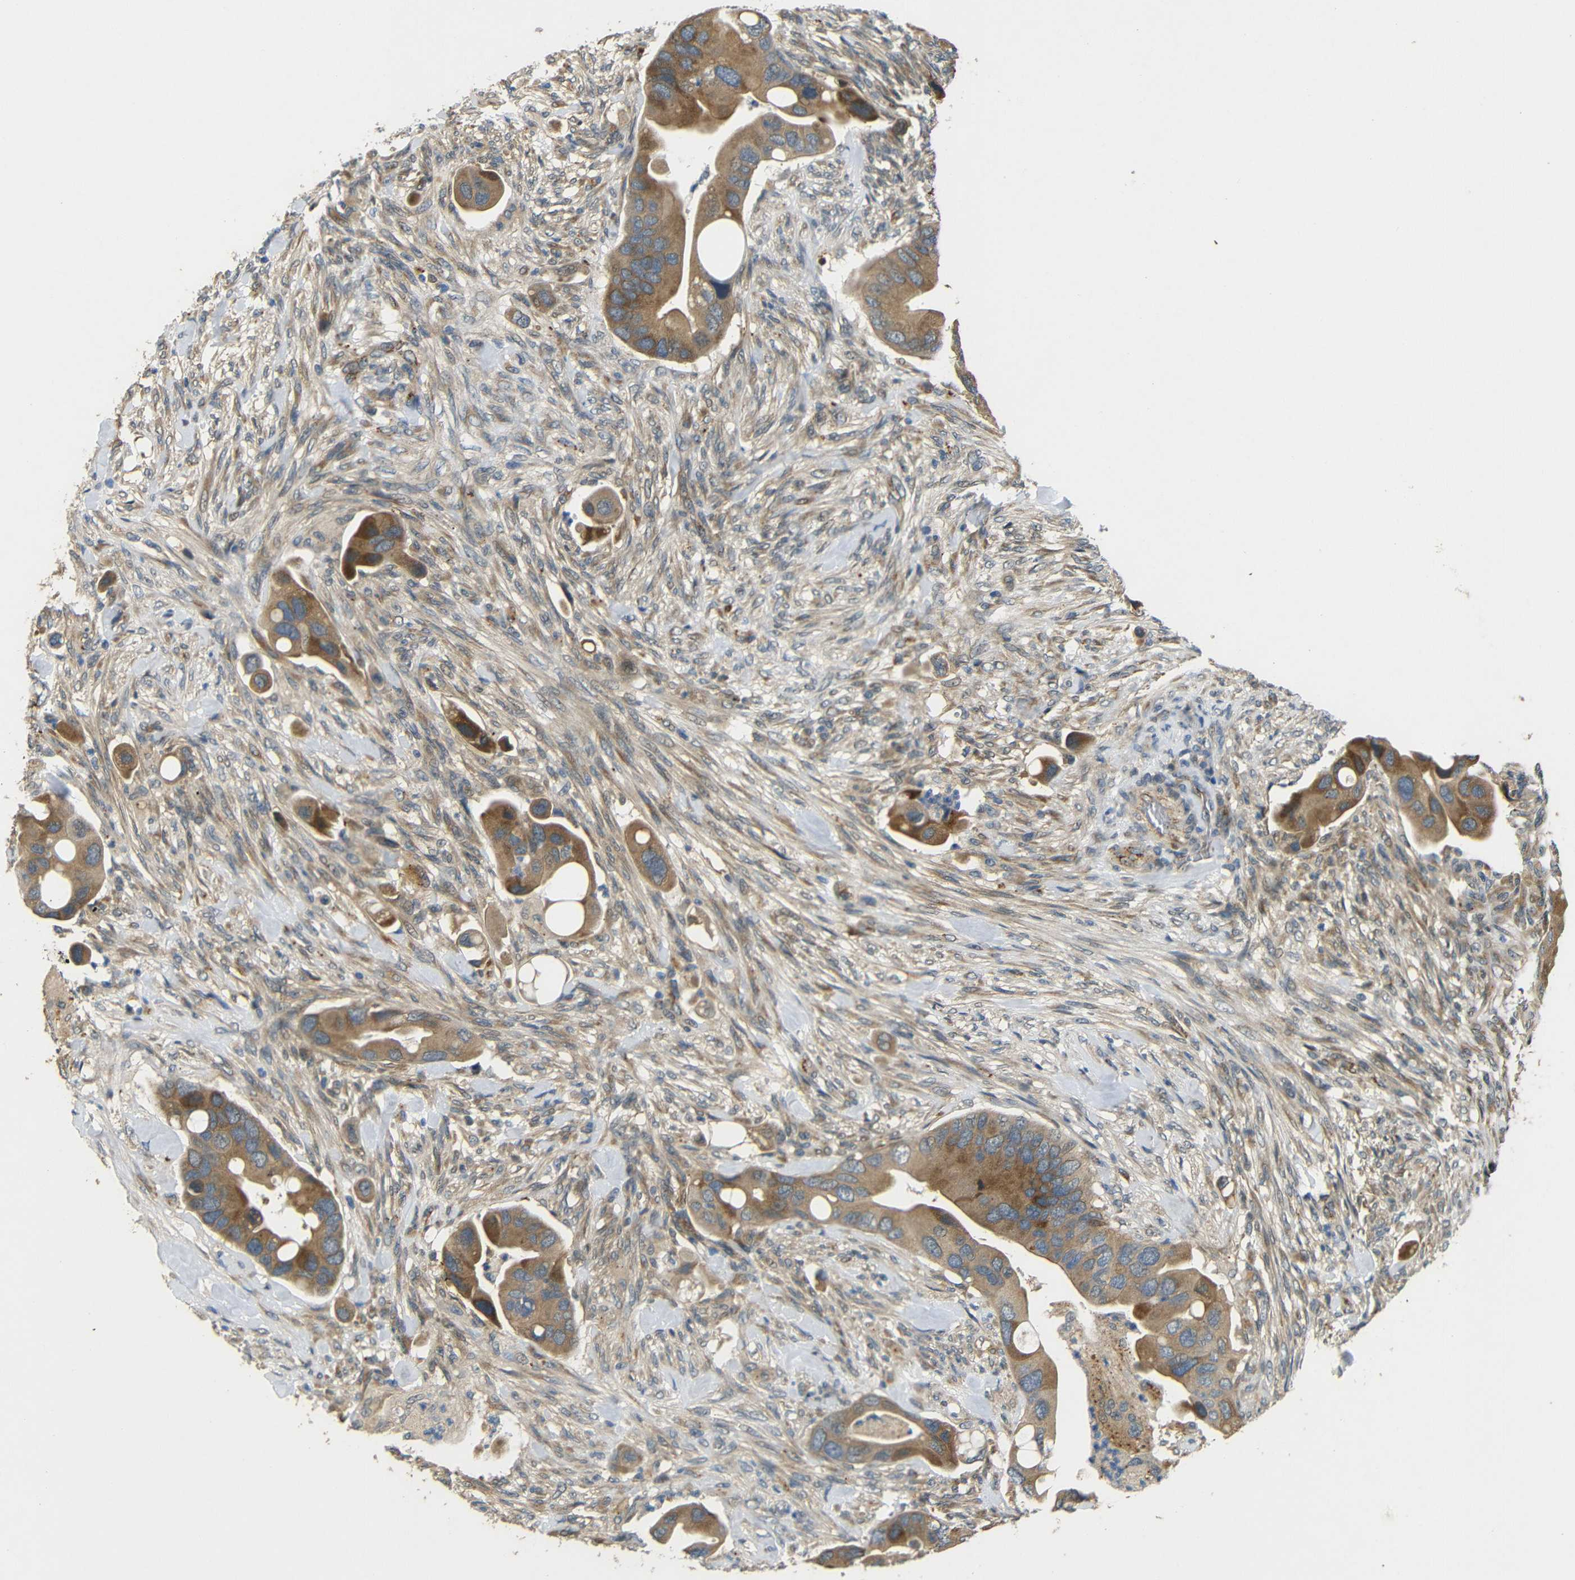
{"staining": {"intensity": "moderate", "quantity": ">75%", "location": "cytoplasmic/membranous"}, "tissue": "colorectal cancer", "cell_type": "Tumor cells", "image_type": "cancer", "snomed": [{"axis": "morphology", "description": "Adenocarcinoma, NOS"}, {"axis": "topography", "description": "Rectum"}], "caption": "Approximately >75% of tumor cells in human colorectal cancer exhibit moderate cytoplasmic/membranous protein expression as visualized by brown immunohistochemical staining.", "gene": "ATP7A", "patient": {"sex": "female", "age": 57}}